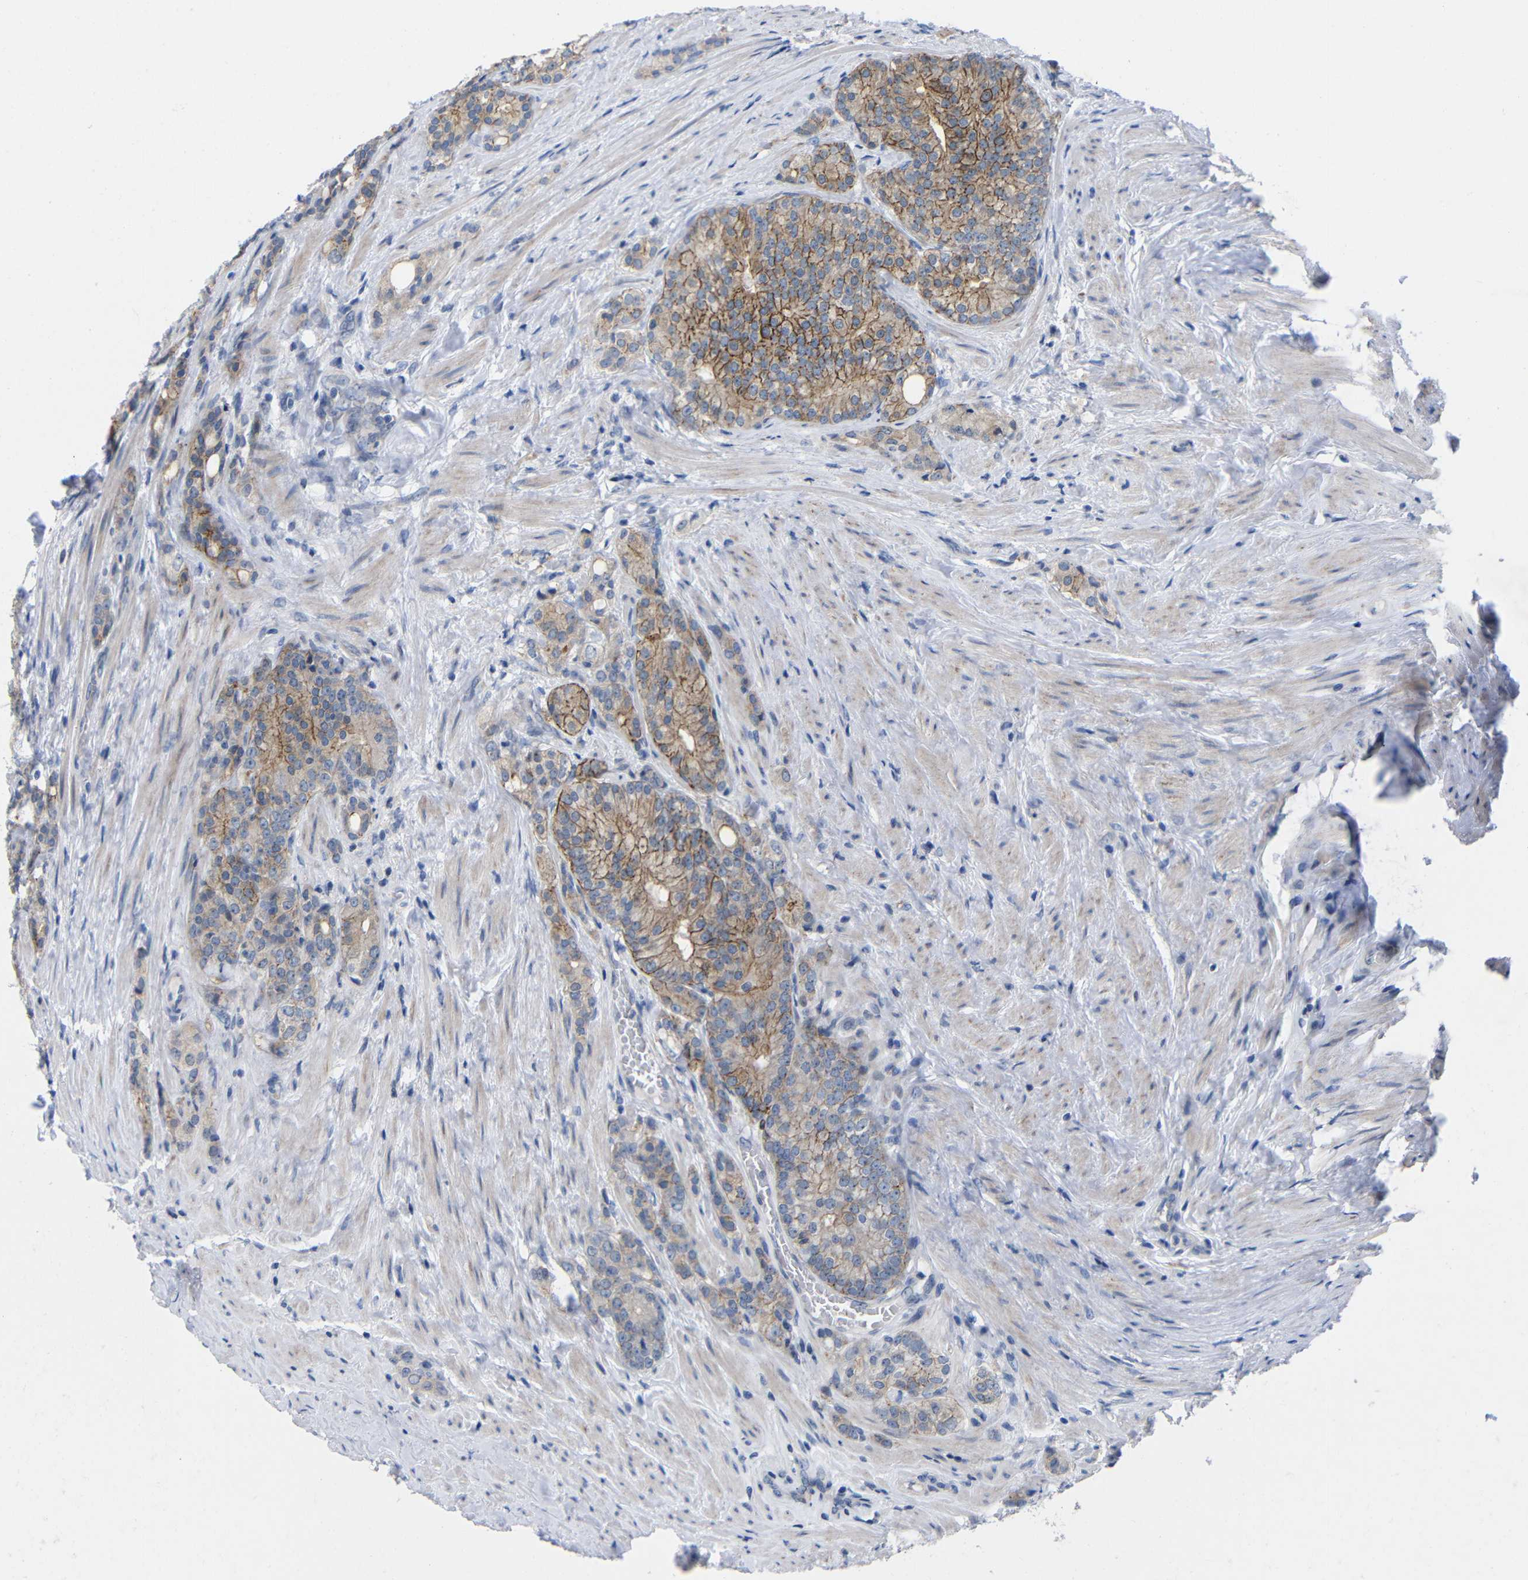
{"staining": {"intensity": "moderate", "quantity": "25%-75%", "location": "cytoplasmic/membranous"}, "tissue": "prostate cancer", "cell_type": "Tumor cells", "image_type": "cancer", "snomed": [{"axis": "morphology", "description": "Adenocarcinoma, Low grade"}, {"axis": "topography", "description": "Prostate"}], "caption": "A histopathology image of low-grade adenocarcinoma (prostate) stained for a protein exhibits moderate cytoplasmic/membranous brown staining in tumor cells.", "gene": "CMTM1", "patient": {"sex": "male", "age": 71}}